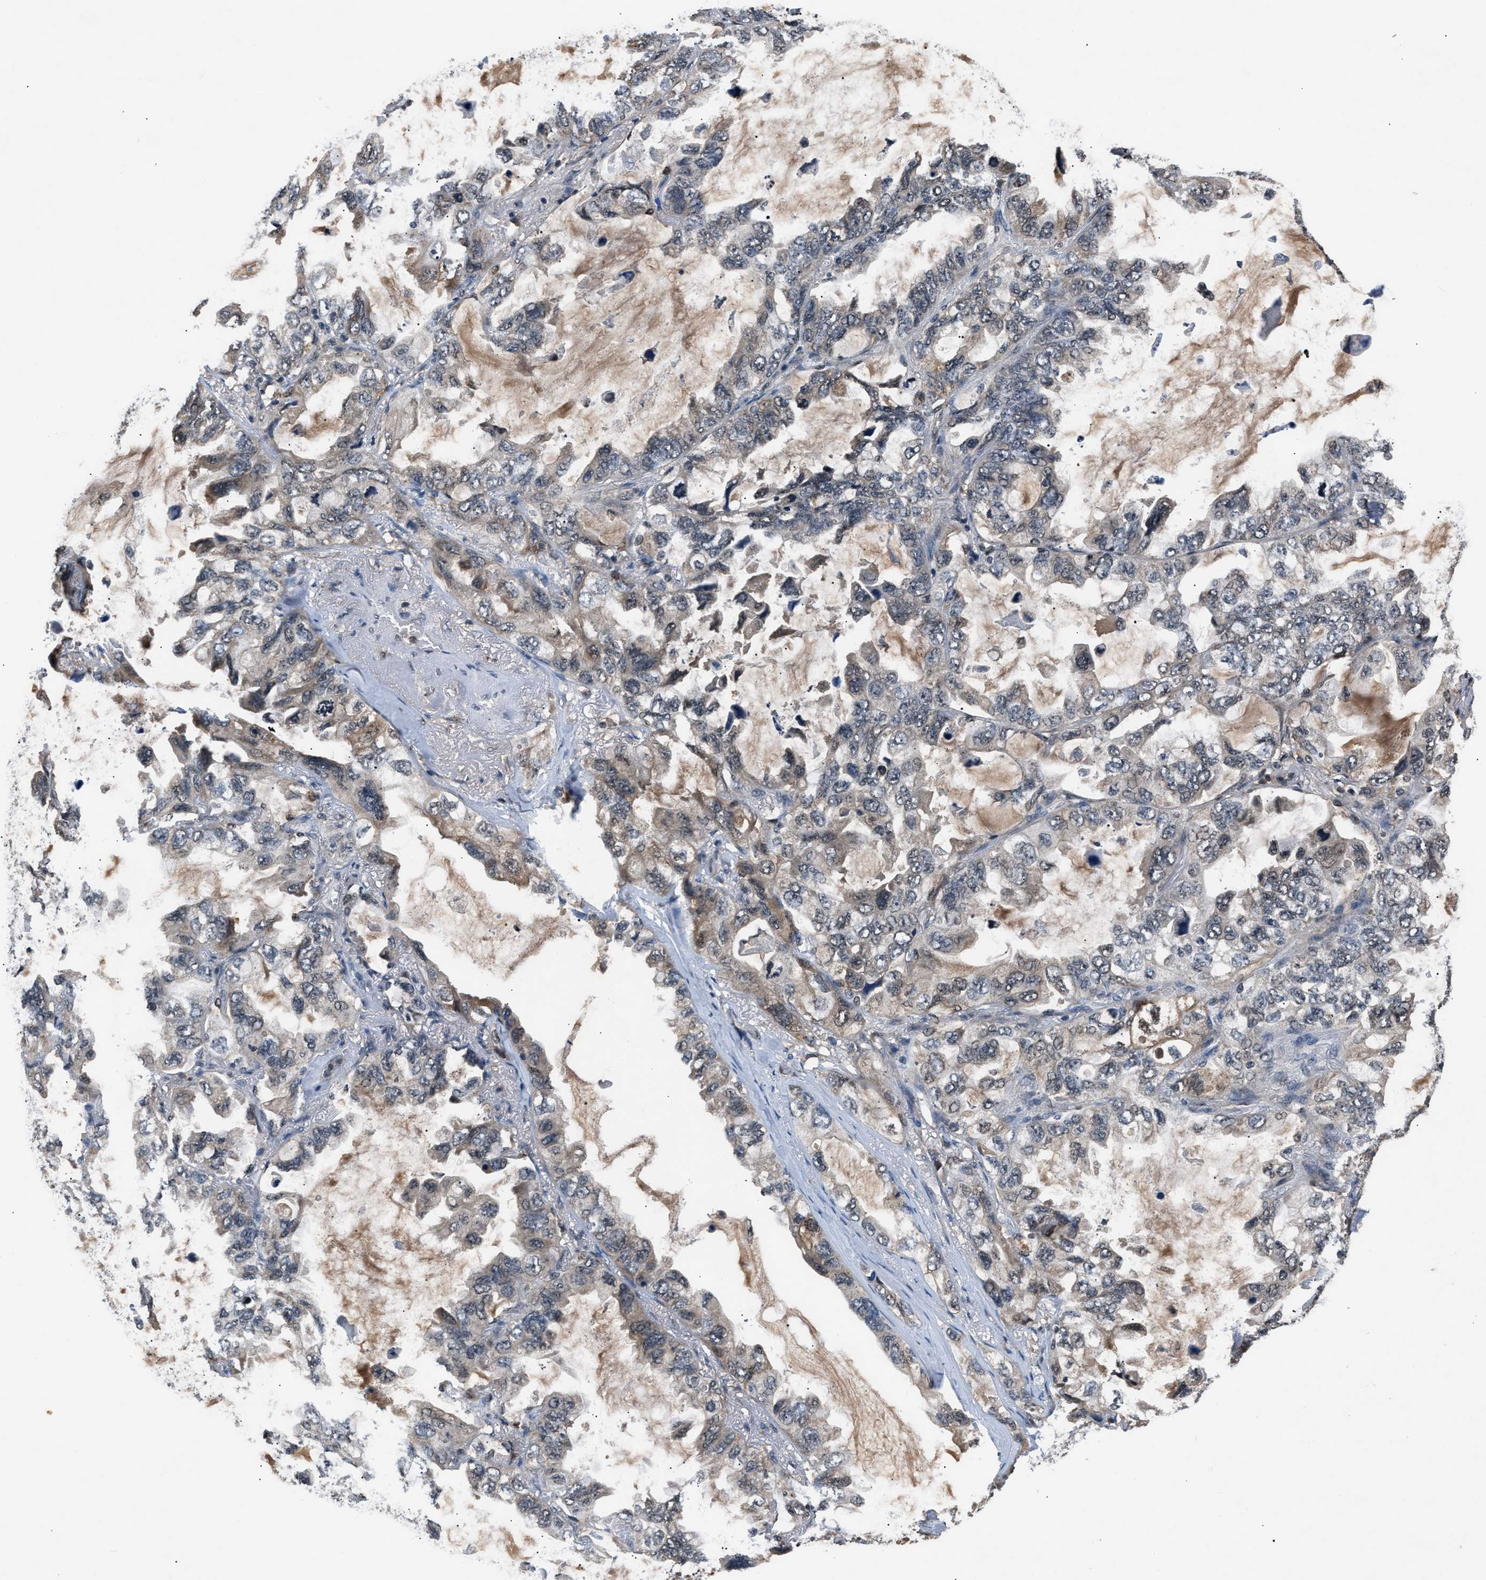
{"staining": {"intensity": "weak", "quantity": "<25%", "location": "cytoplasmic/membranous"}, "tissue": "lung cancer", "cell_type": "Tumor cells", "image_type": "cancer", "snomed": [{"axis": "morphology", "description": "Squamous cell carcinoma, NOS"}, {"axis": "topography", "description": "Lung"}], "caption": "Immunohistochemistry image of lung squamous cell carcinoma stained for a protein (brown), which exhibits no staining in tumor cells. (DAB (3,3'-diaminobenzidine) immunohistochemistry (IHC), high magnification).", "gene": "TP53I3", "patient": {"sex": "female", "age": 73}}